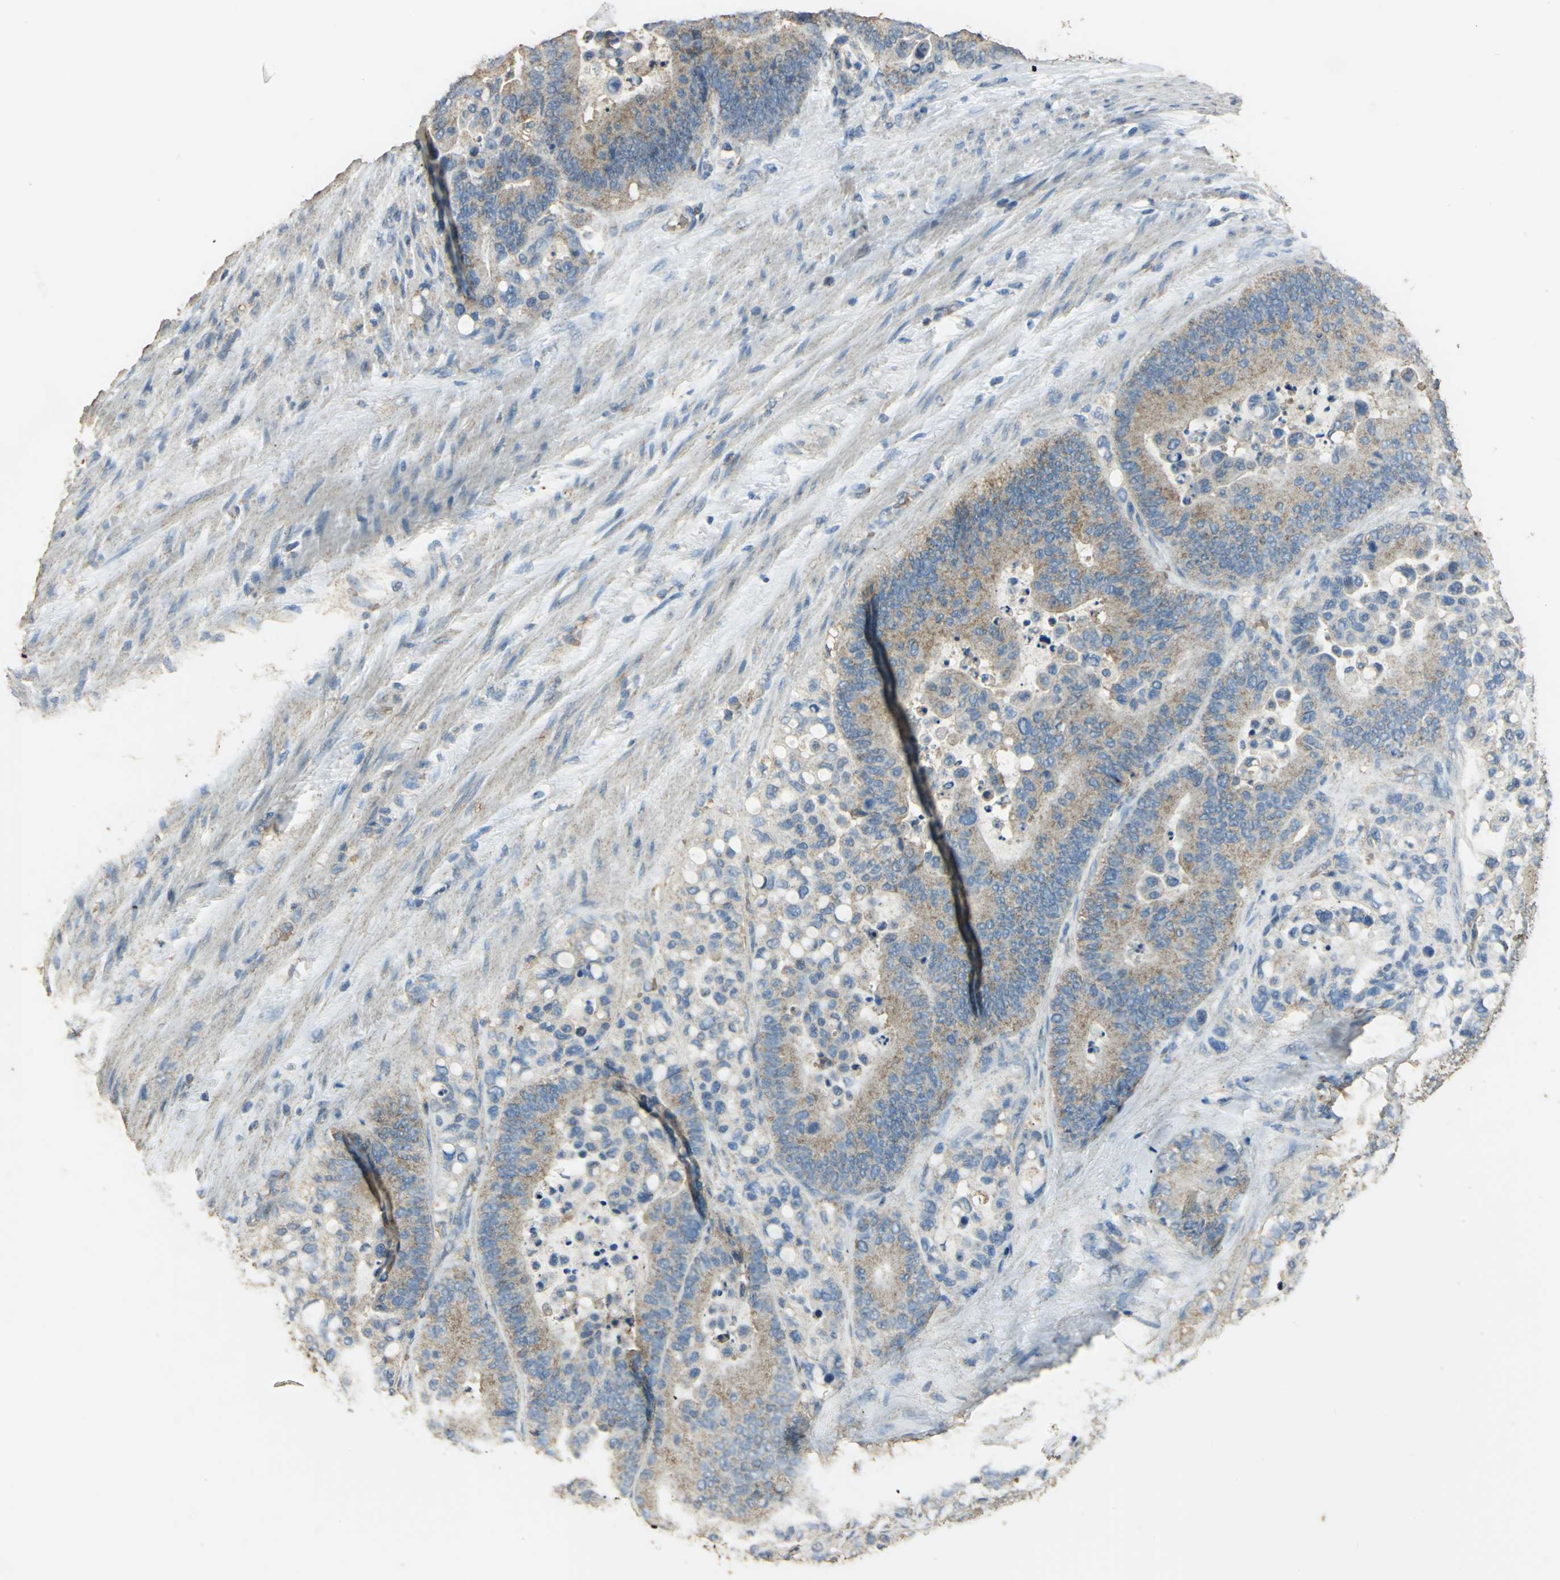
{"staining": {"intensity": "weak", "quantity": ">75%", "location": "cytoplasmic/membranous"}, "tissue": "colorectal cancer", "cell_type": "Tumor cells", "image_type": "cancer", "snomed": [{"axis": "morphology", "description": "Normal tissue, NOS"}, {"axis": "morphology", "description": "Adenocarcinoma, NOS"}, {"axis": "topography", "description": "Colon"}], "caption": "Weak cytoplasmic/membranous protein expression is present in approximately >75% of tumor cells in colorectal cancer (adenocarcinoma).", "gene": "TRAPPC2", "patient": {"sex": "male", "age": 82}}